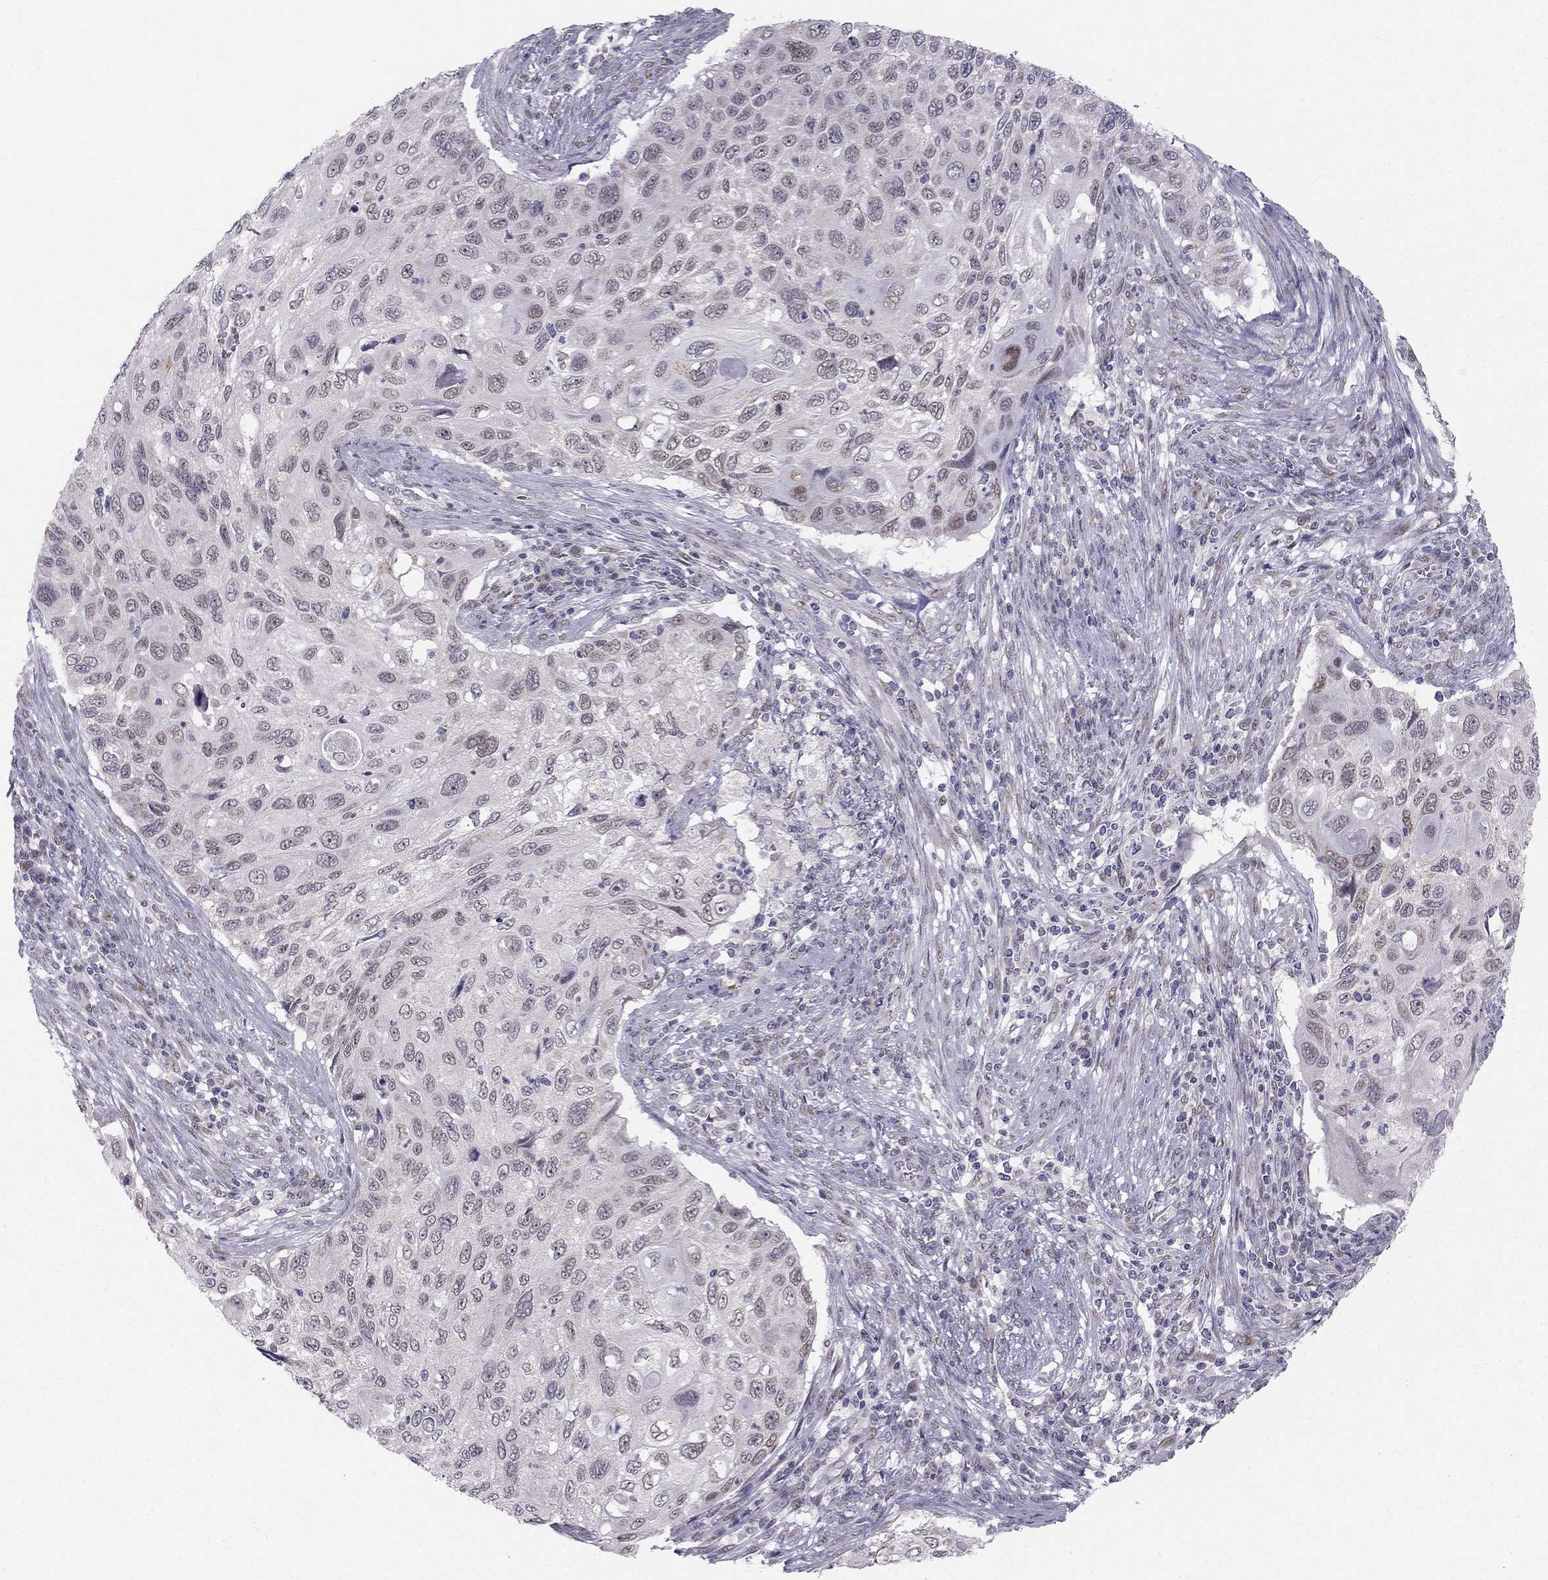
{"staining": {"intensity": "weak", "quantity": "<25%", "location": "nuclear"}, "tissue": "cervical cancer", "cell_type": "Tumor cells", "image_type": "cancer", "snomed": [{"axis": "morphology", "description": "Squamous cell carcinoma, NOS"}, {"axis": "topography", "description": "Cervix"}], "caption": "This micrograph is of squamous cell carcinoma (cervical) stained with immunohistochemistry to label a protein in brown with the nuclei are counter-stained blue. There is no positivity in tumor cells.", "gene": "TRPS1", "patient": {"sex": "female", "age": 70}}